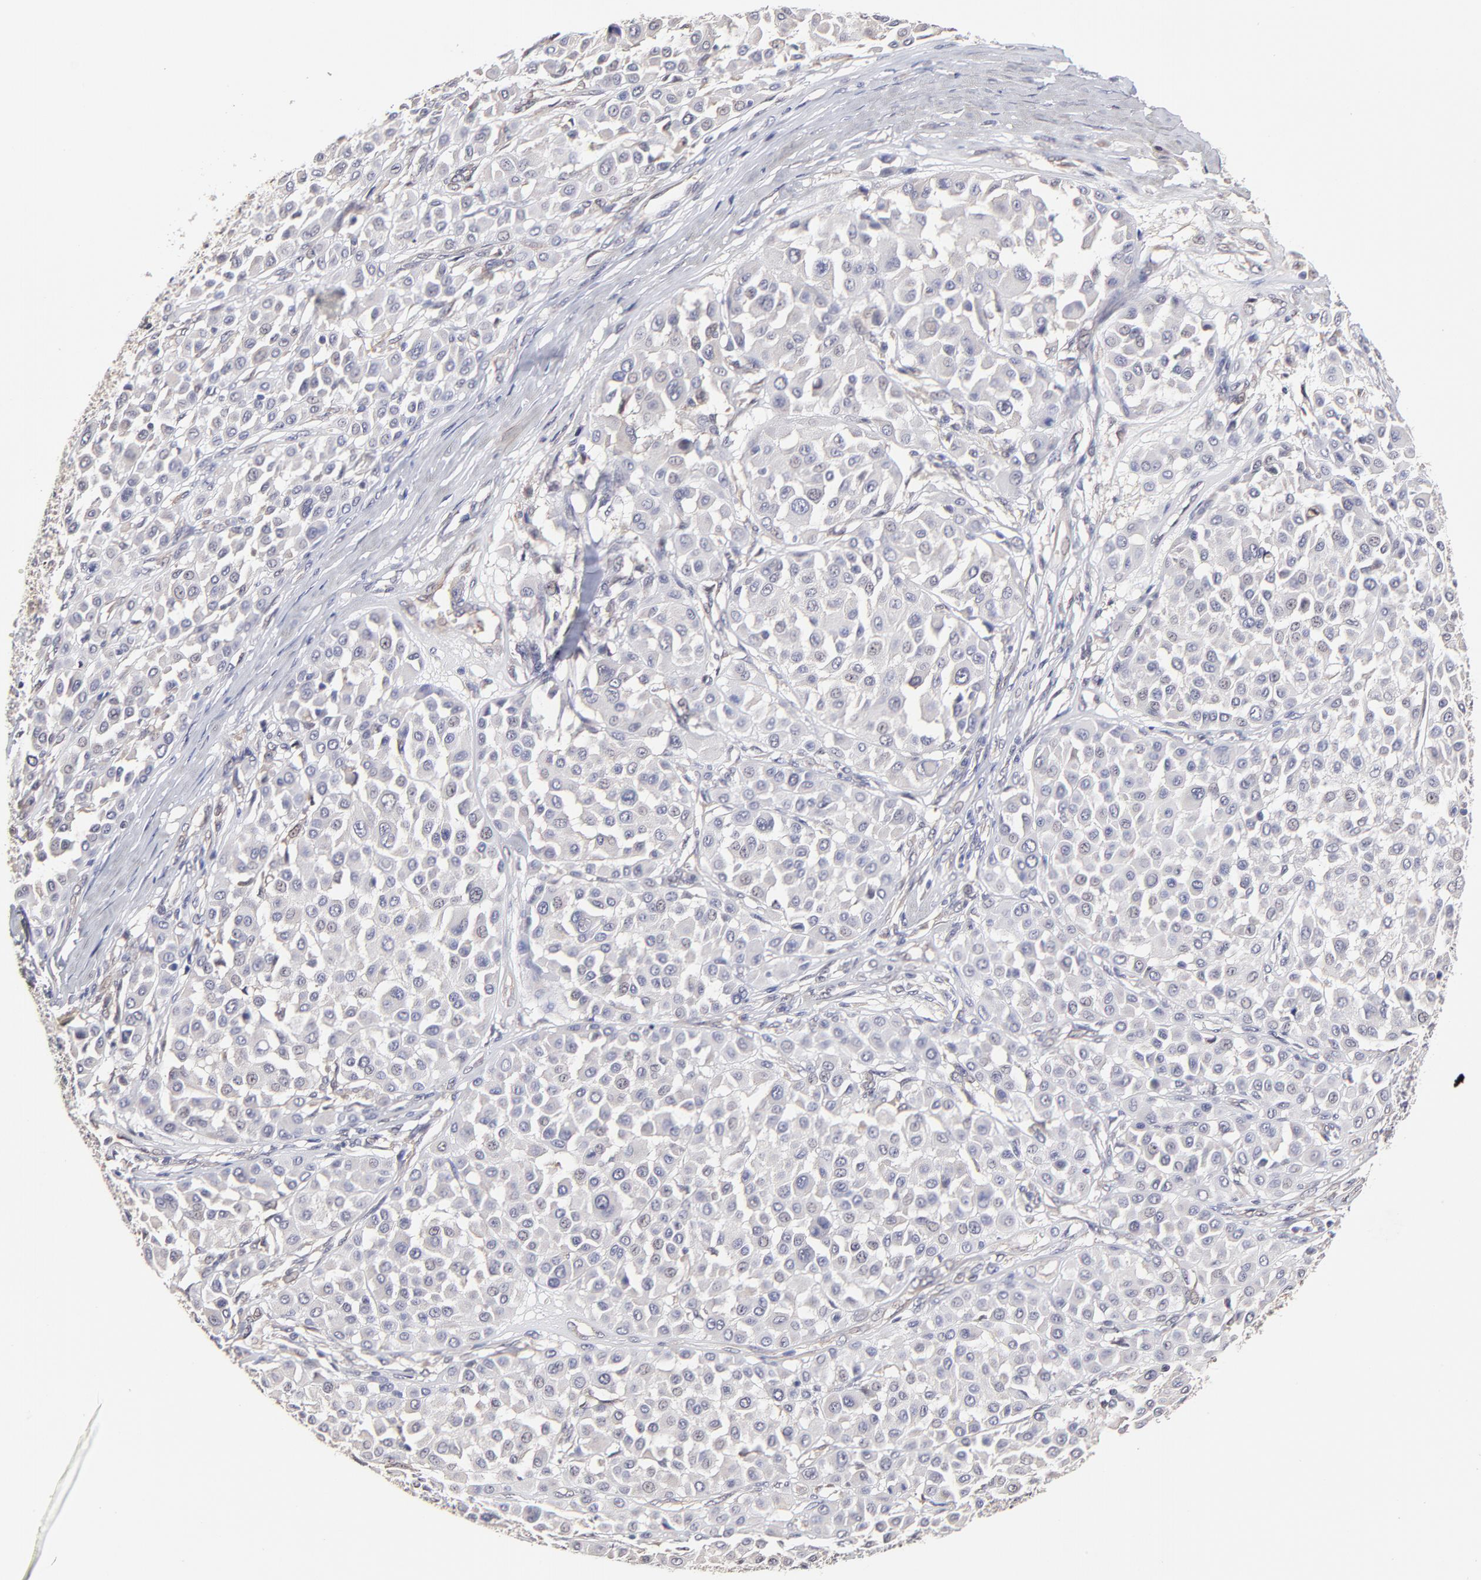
{"staining": {"intensity": "negative", "quantity": "none", "location": "none"}, "tissue": "melanoma", "cell_type": "Tumor cells", "image_type": "cancer", "snomed": [{"axis": "morphology", "description": "Malignant melanoma, Metastatic site"}, {"axis": "topography", "description": "Soft tissue"}], "caption": "Image shows no protein staining in tumor cells of malignant melanoma (metastatic site) tissue. Nuclei are stained in blue.", "gene": "ZNF10", "patient": {"sex": "male", "age": 41}}